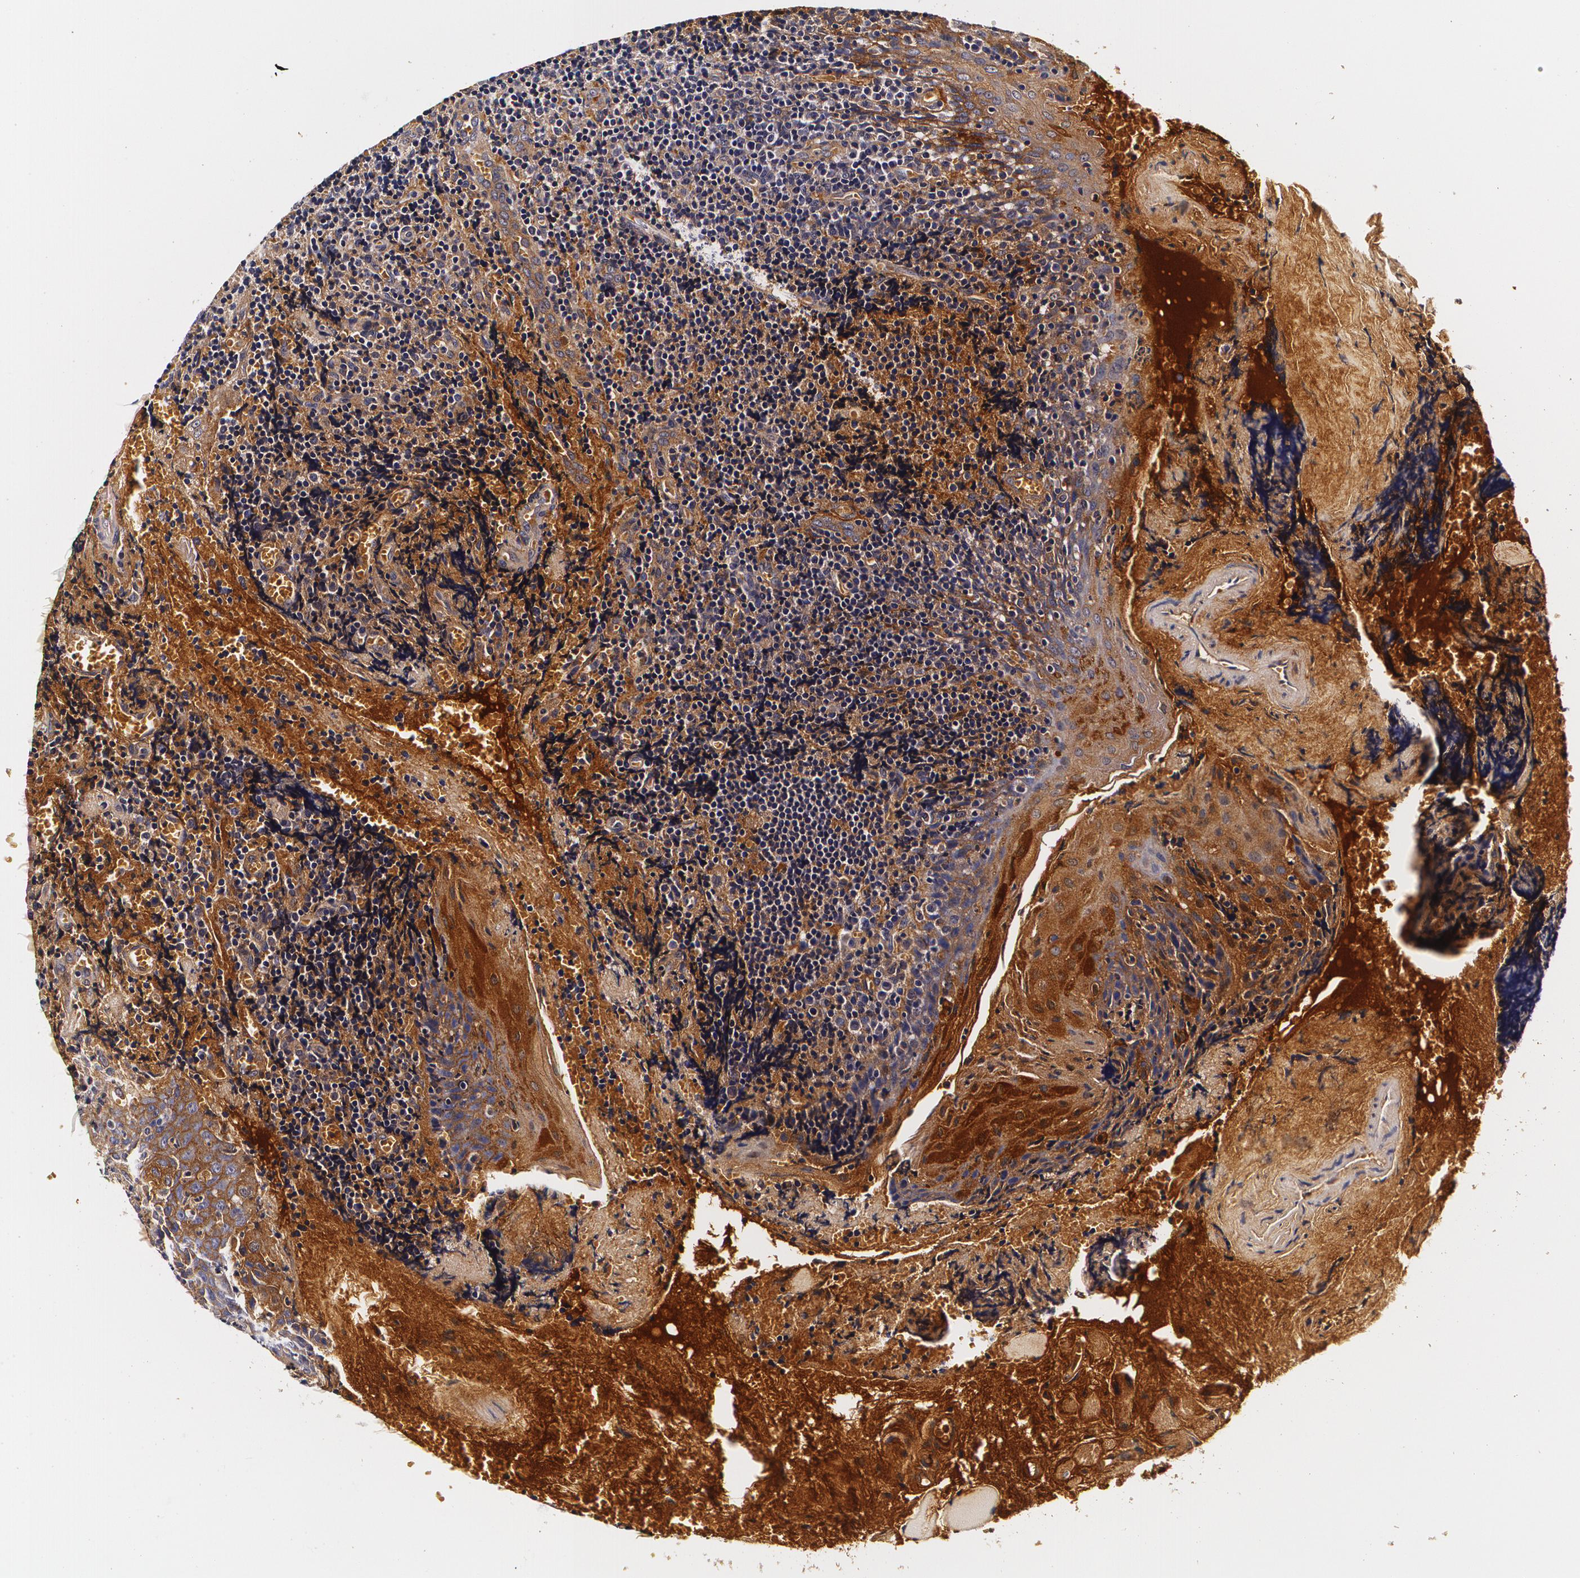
{"staining": {"intensity": "negative", "quantity": "none", "location": "none"}, "tissue": "tonsil", "cell_type": "Germinal center cells", "image_type": "normal", "snomed": [{"axis": "morphology", "description": "Normal tissue, NOS"}, {"axis": "topography", "description": "Tonsil"}], "caption": "Histopathology image shows no significant protein expression in germinal center cells of benign tonsil.", "gene": "TTR", "patient": {"sex": "male", "age": 20}}